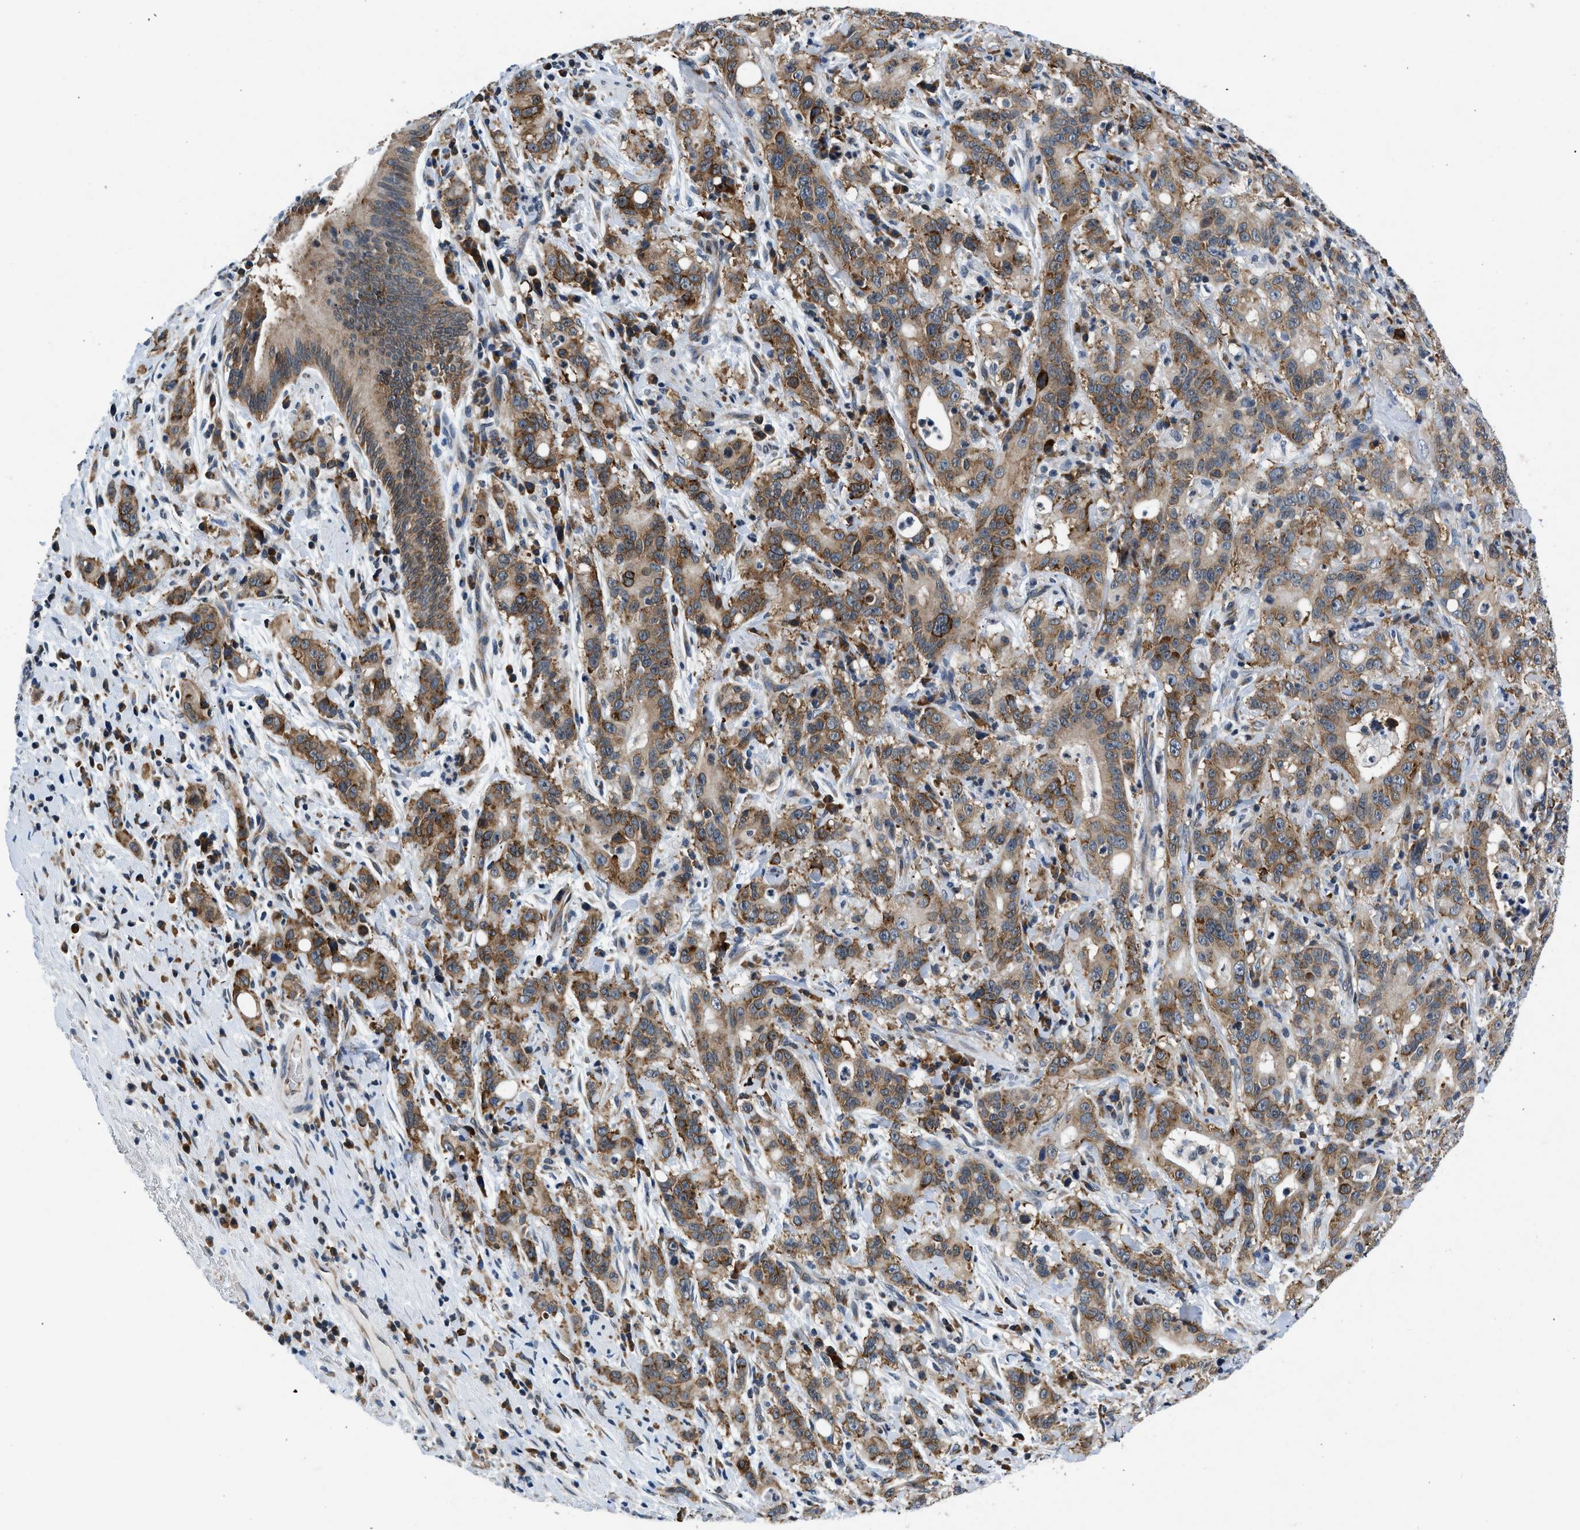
{"staining": {"intensity": "moderate", "quantity": ">75%", "location": "cytoplasmic/membranous"}, "tissue": "liver cancer", "cell_type": "Tumor cells", "image_type": "cancer", "snomed": [{"axis": "morphology", "description": "Cholangiocarcinoma"}, {"axis": "topography", "description": "Liver"}], "caption": "IHC photomicrograph of human liver cancer stained for a protein (brown), which displays medium levels of moderate cytoplasmic/membranous staining in approximately >75% of tumor cells.", "gene": "PA2G4", "patient": {"sex": "female", "age": 38}}